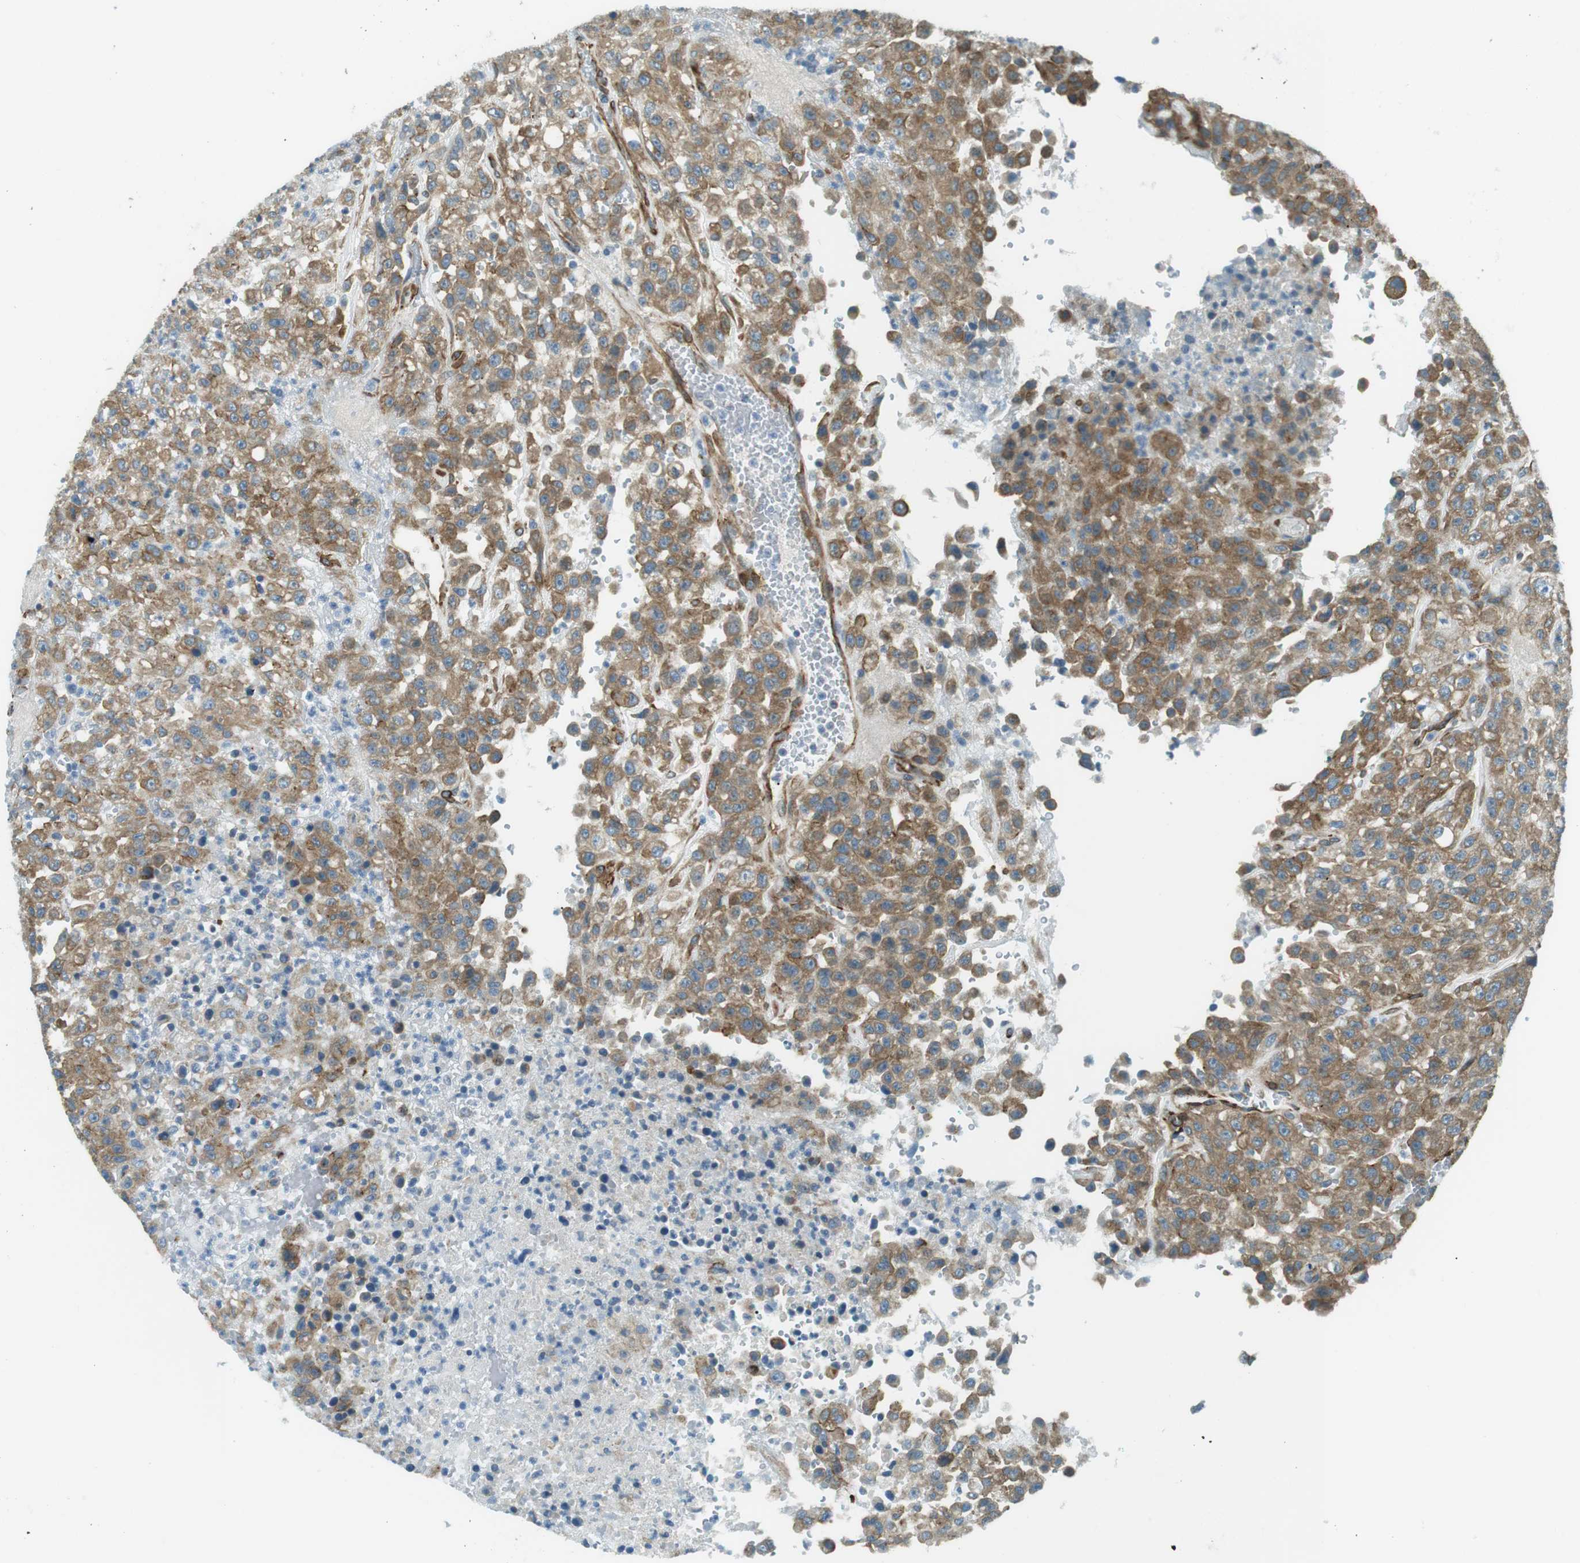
{"staining": {"intensity": "moderate", "quantity": ">75%", "location": "cytoplasmic/membranous"}, "tissue": "urothelial cancer", "cell_type": "Tumor cells", "image_type": "cancer", "snomed": [{"axis": "morphology", "description": "Urothelial carcinoma, High grade"}, {"axis": "topography", "description": "Urinary bladder"}], "caption": "The image shows staining of urothelial cancer, revealing moderate cytoplasmic/membranous protein staining (brown color) within tumor cells.", "gene": "ODR4", "patient": {"sex": "male", "age": 46}}